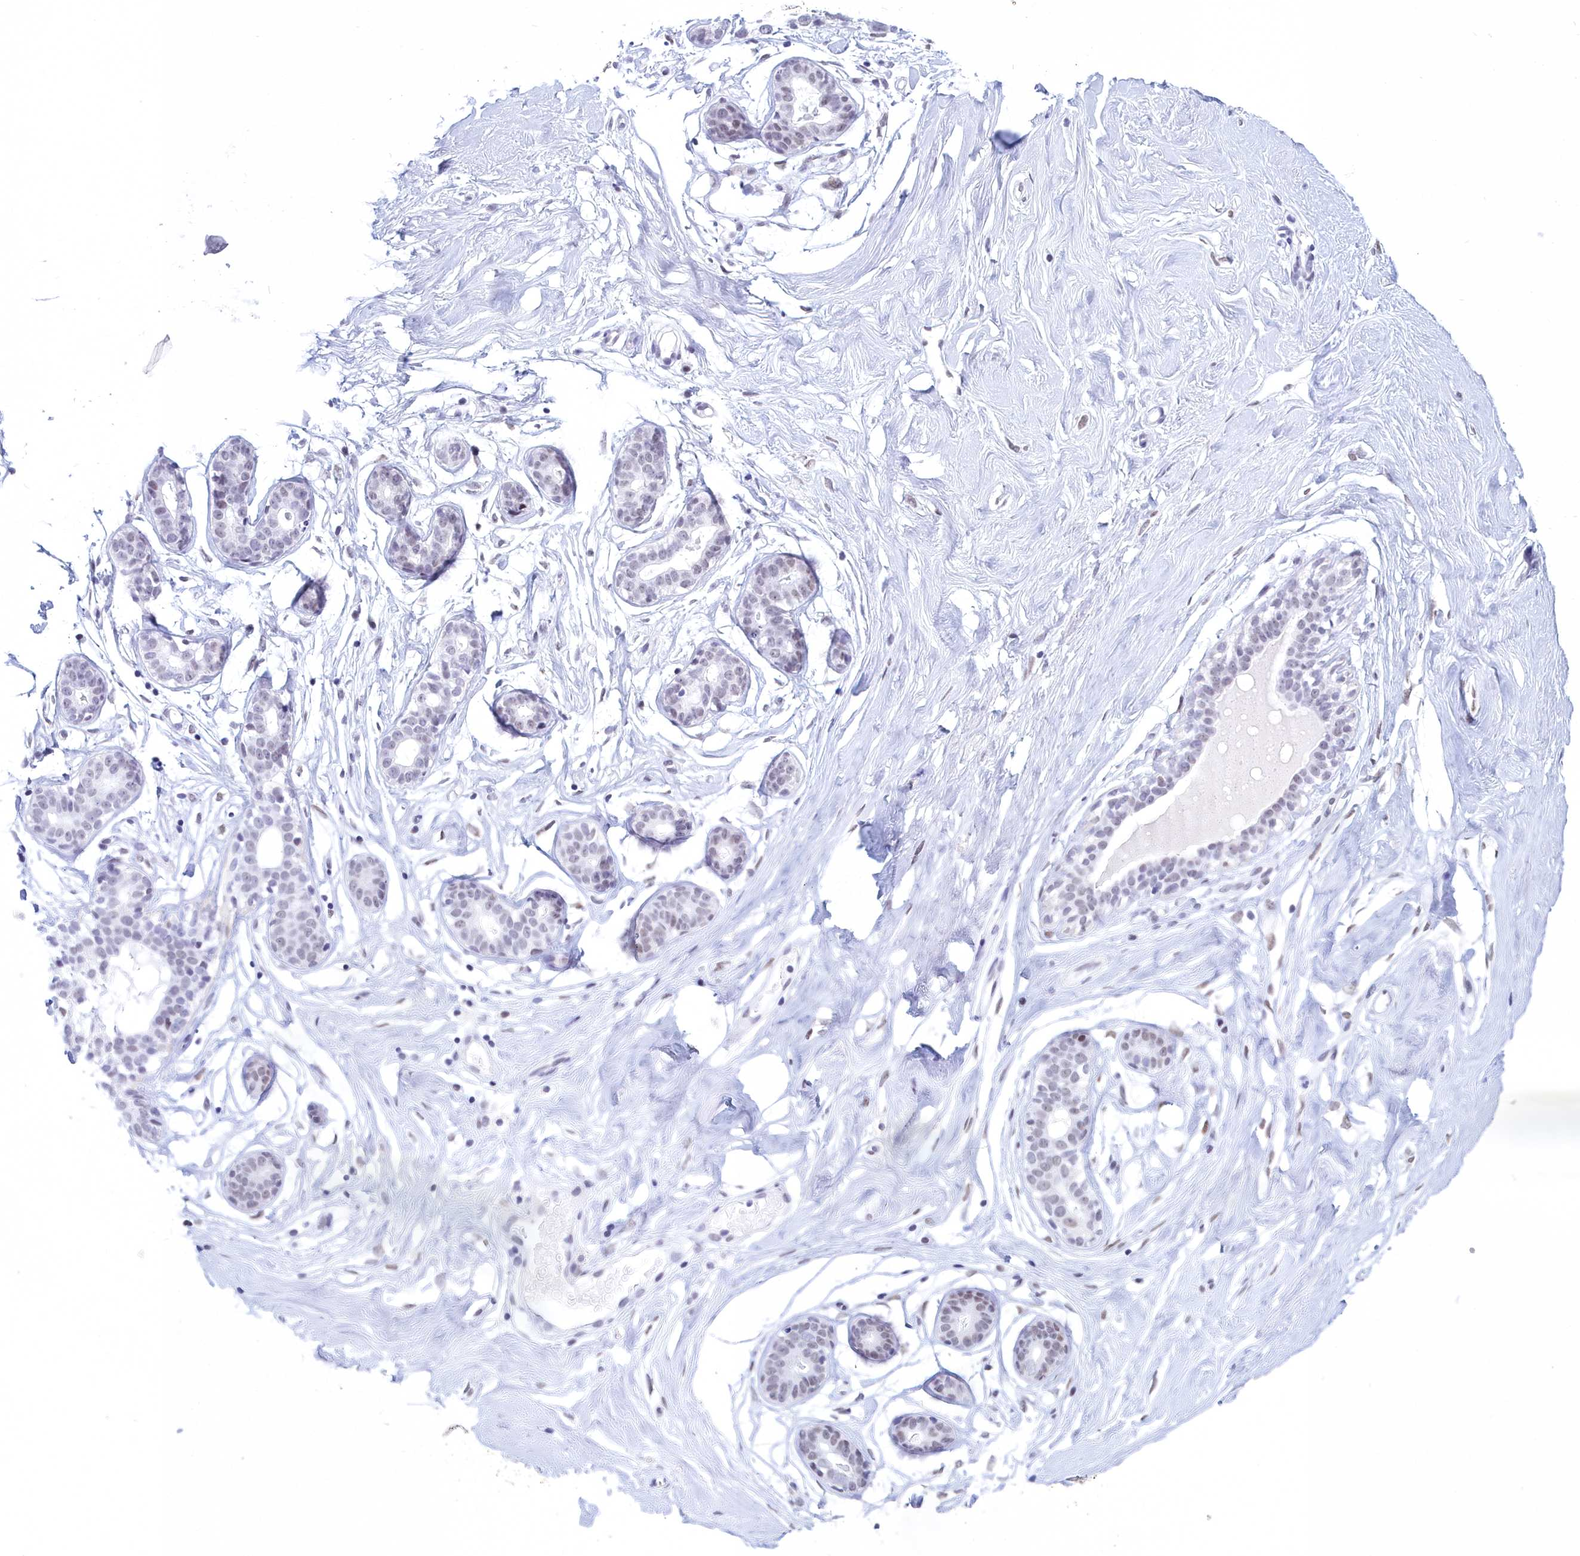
{"staining": {"intensity": "negative", "quantity": "none", "location": "none"}, "tissue": "breast", "cell_type": "Adipocytes", "image_type": "normal", "snomed": [{"axis": "morphology", "description": "Normal tissue, NOS"}, {"axis": "morphology", "description": "Adenoma, NOS"}, {"axis": "topography", "description": "Breast"}], "caption": "A high-resolution image shows immunohistochemistry (IHC) staining of unremarkable breast, which displays no significant staining in adipocytes.", "gene": "CDC26", "patient": {"sex": "female", "age": 23}}